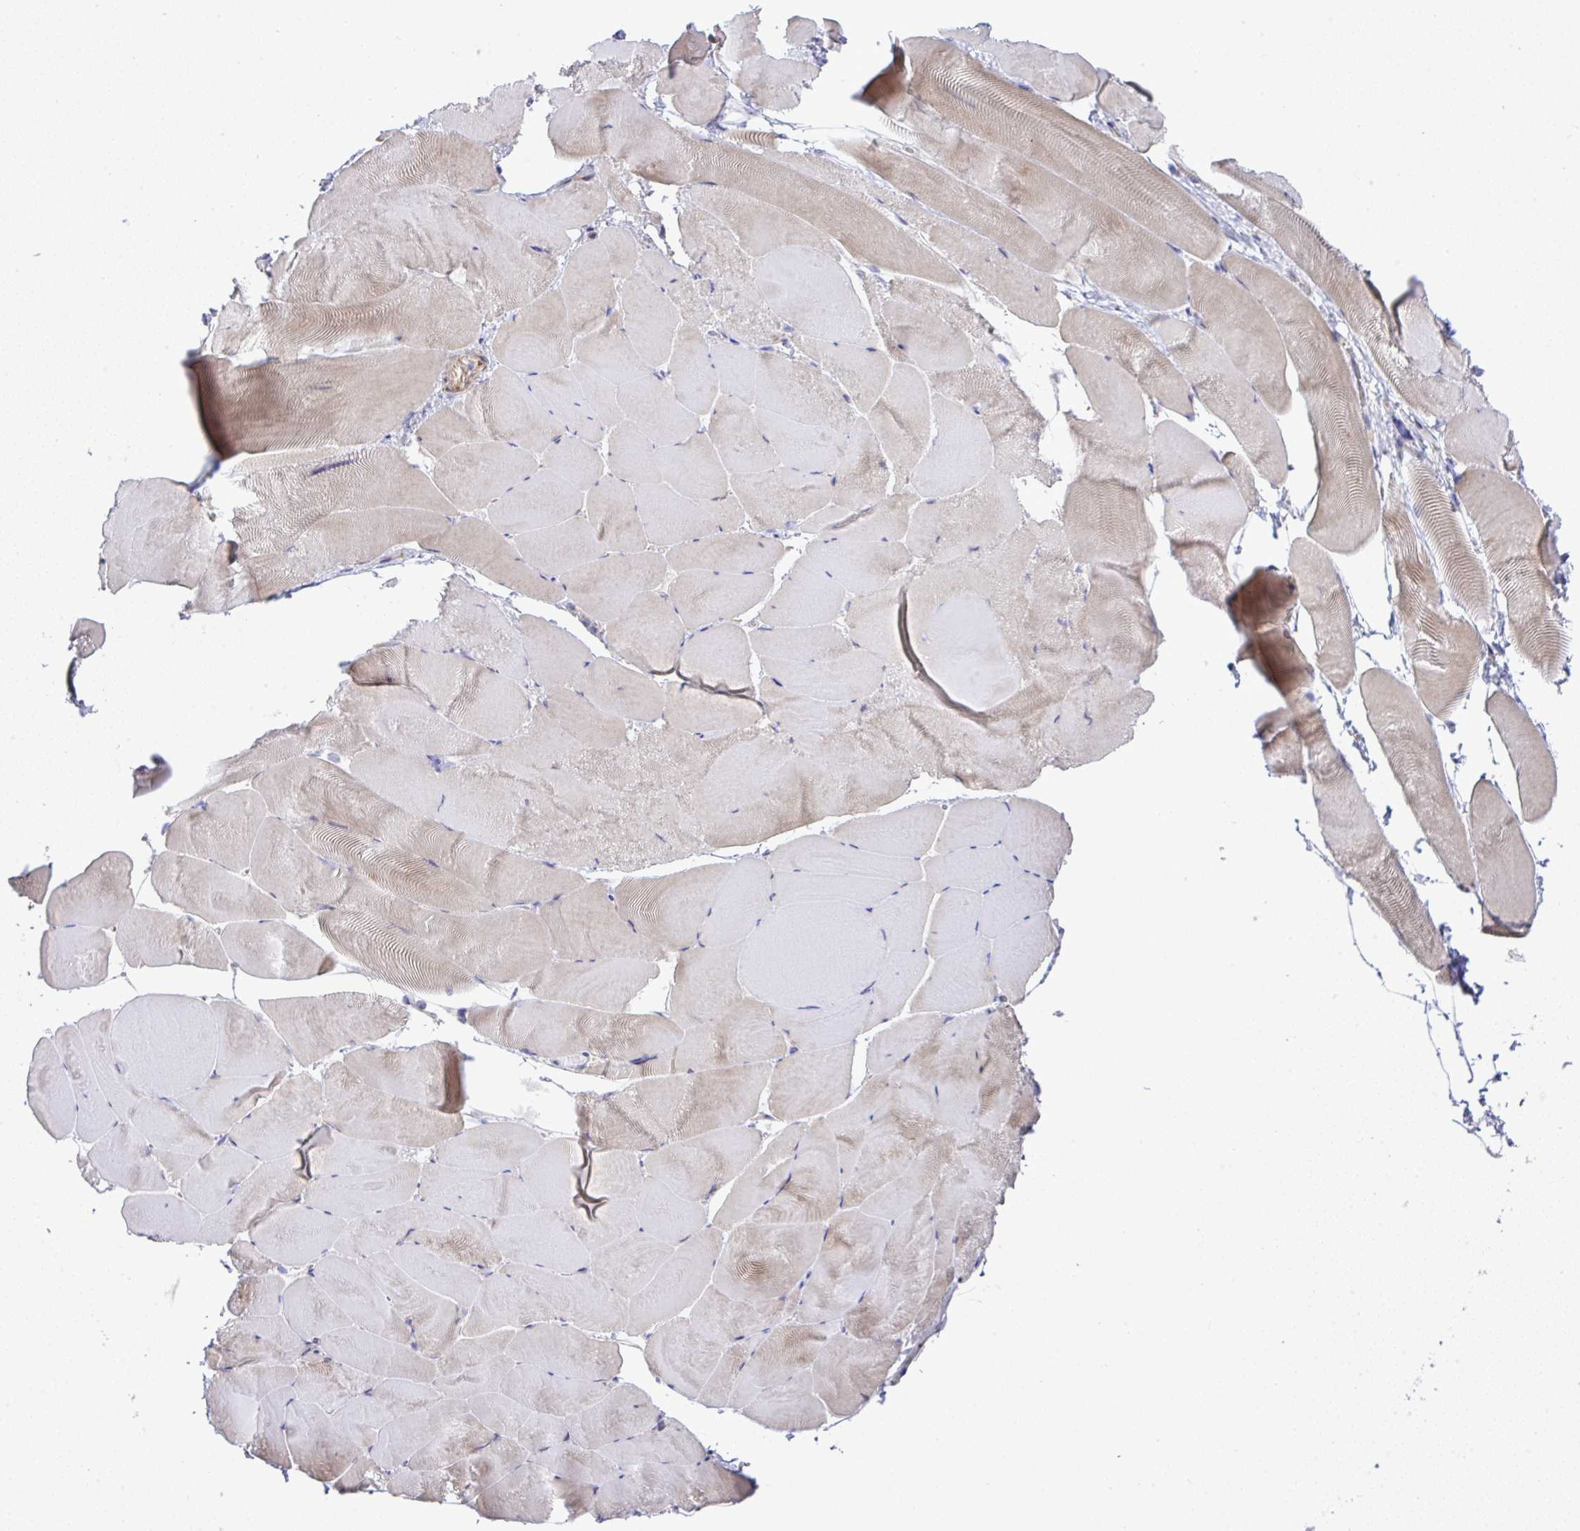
{"staining": {"intensity": "weak", "quantity": "<25%", "location": "cytoplasmic/membranous"}, "tissue": "skeletal muscle", "cell_type": "Myocytes", "image_type": "normal", "snomed": [{"axis": "morphology", "description": "Normal tissue, NOS"}, {"axis": "topography", "description": "Skeletal muscle"}], "caption": "The image shows no staining of myocytes in normal skeletal muscle.", "gene": "GRID2", "patient": {"sex": "female", "age": 64}}